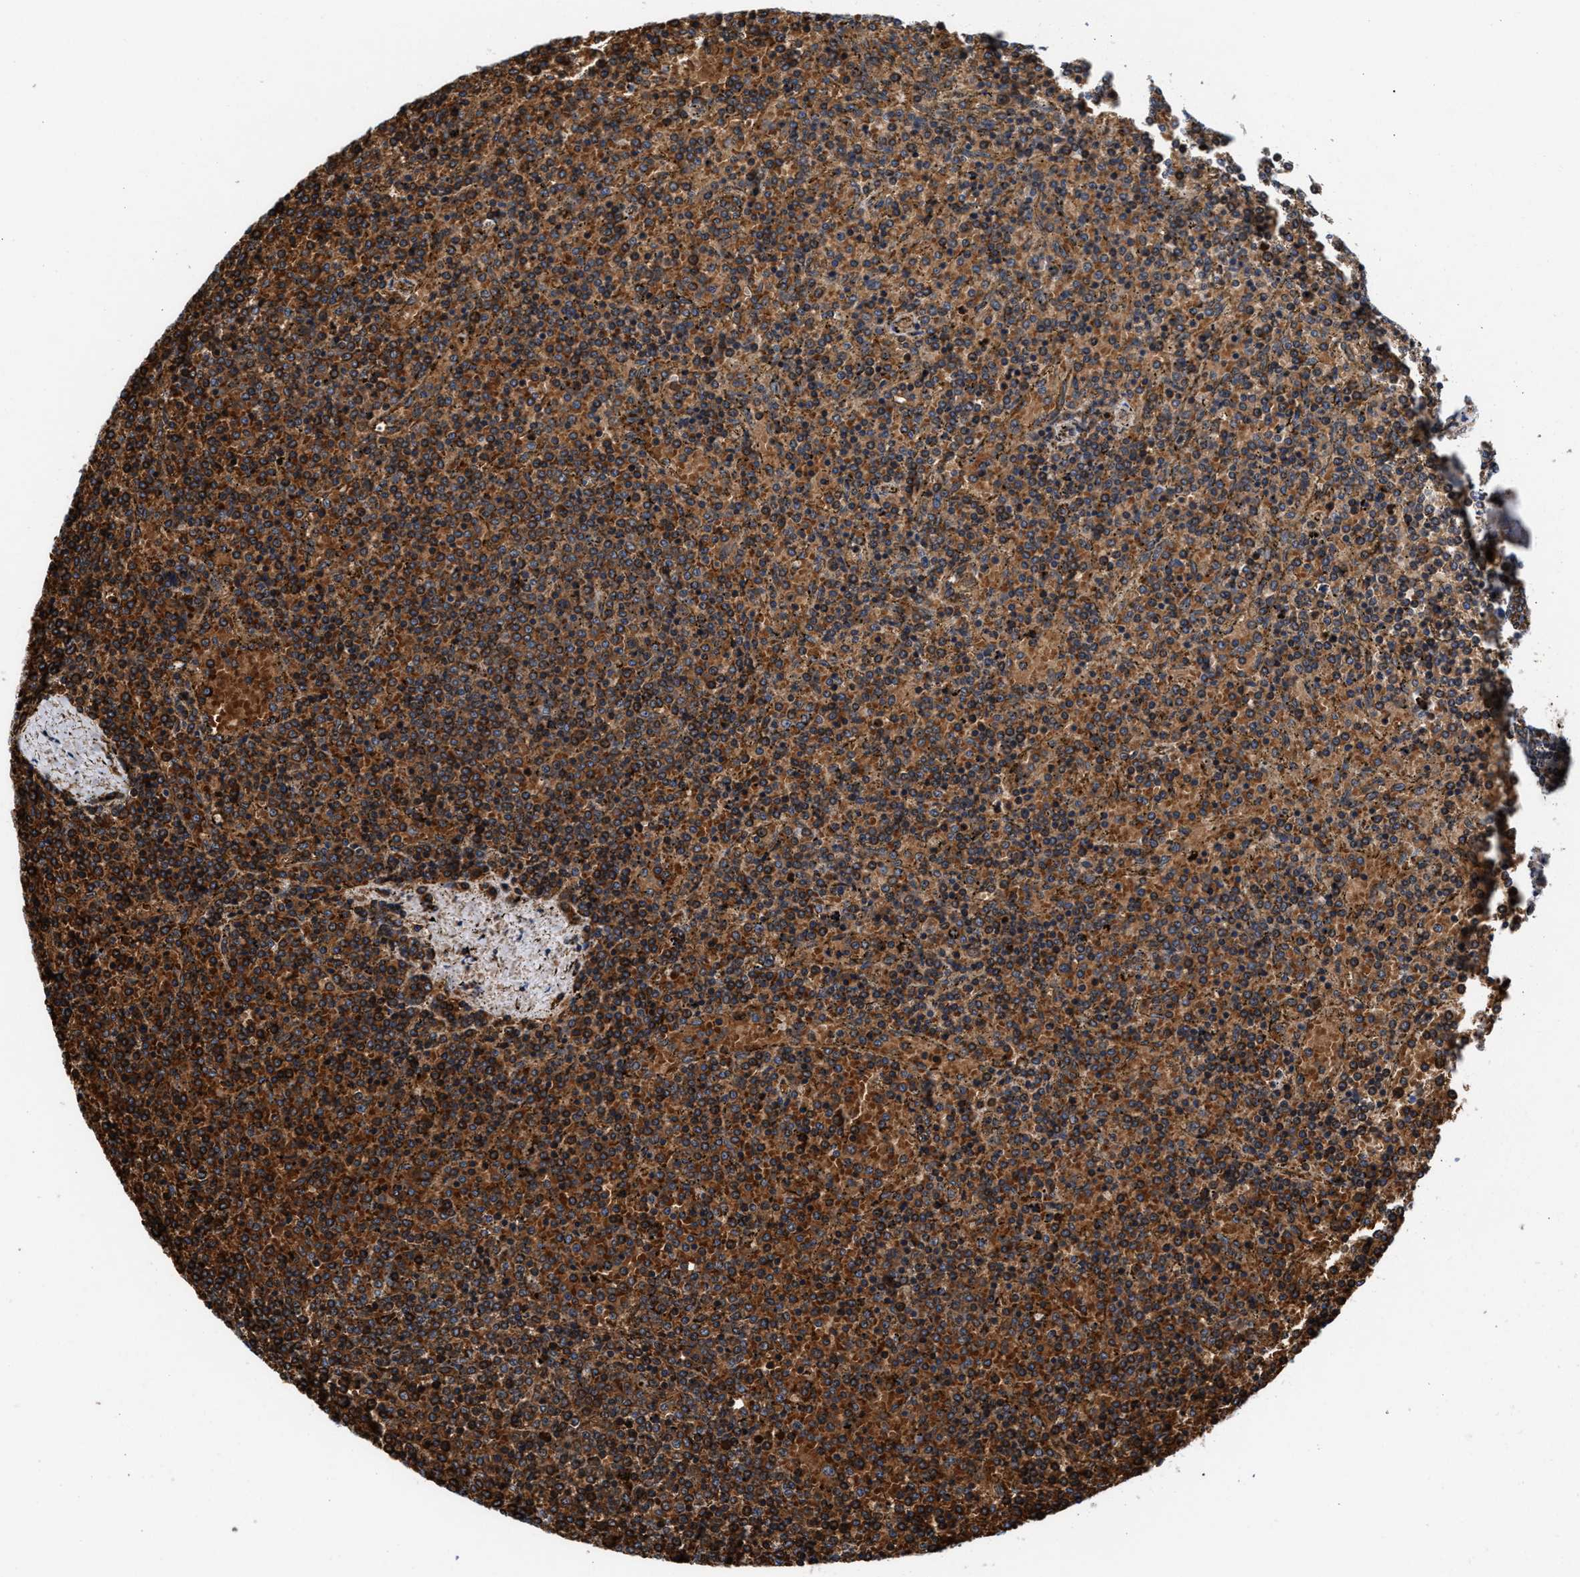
{"staining": {"intensity": "strong", "quantity": ">75%", "location": "cytoplasmic/membranous"}, "tissue": "lymphoma", "cell_type": "Tumor cells", "image_type": "cancer", "snomed": [{"axis": "morphology", "description": "Malignant lymphoma, non-Hodgkin's type, Low grade"}, {"axis": "topography", "description": "Spleen"}], "caption": "Lymphoma stained for a protein shows strong cytoplasmic/membranous positivity in tumor cells.", "gene": "SGK1", "patient": {"sex": "female", "age": 77}}